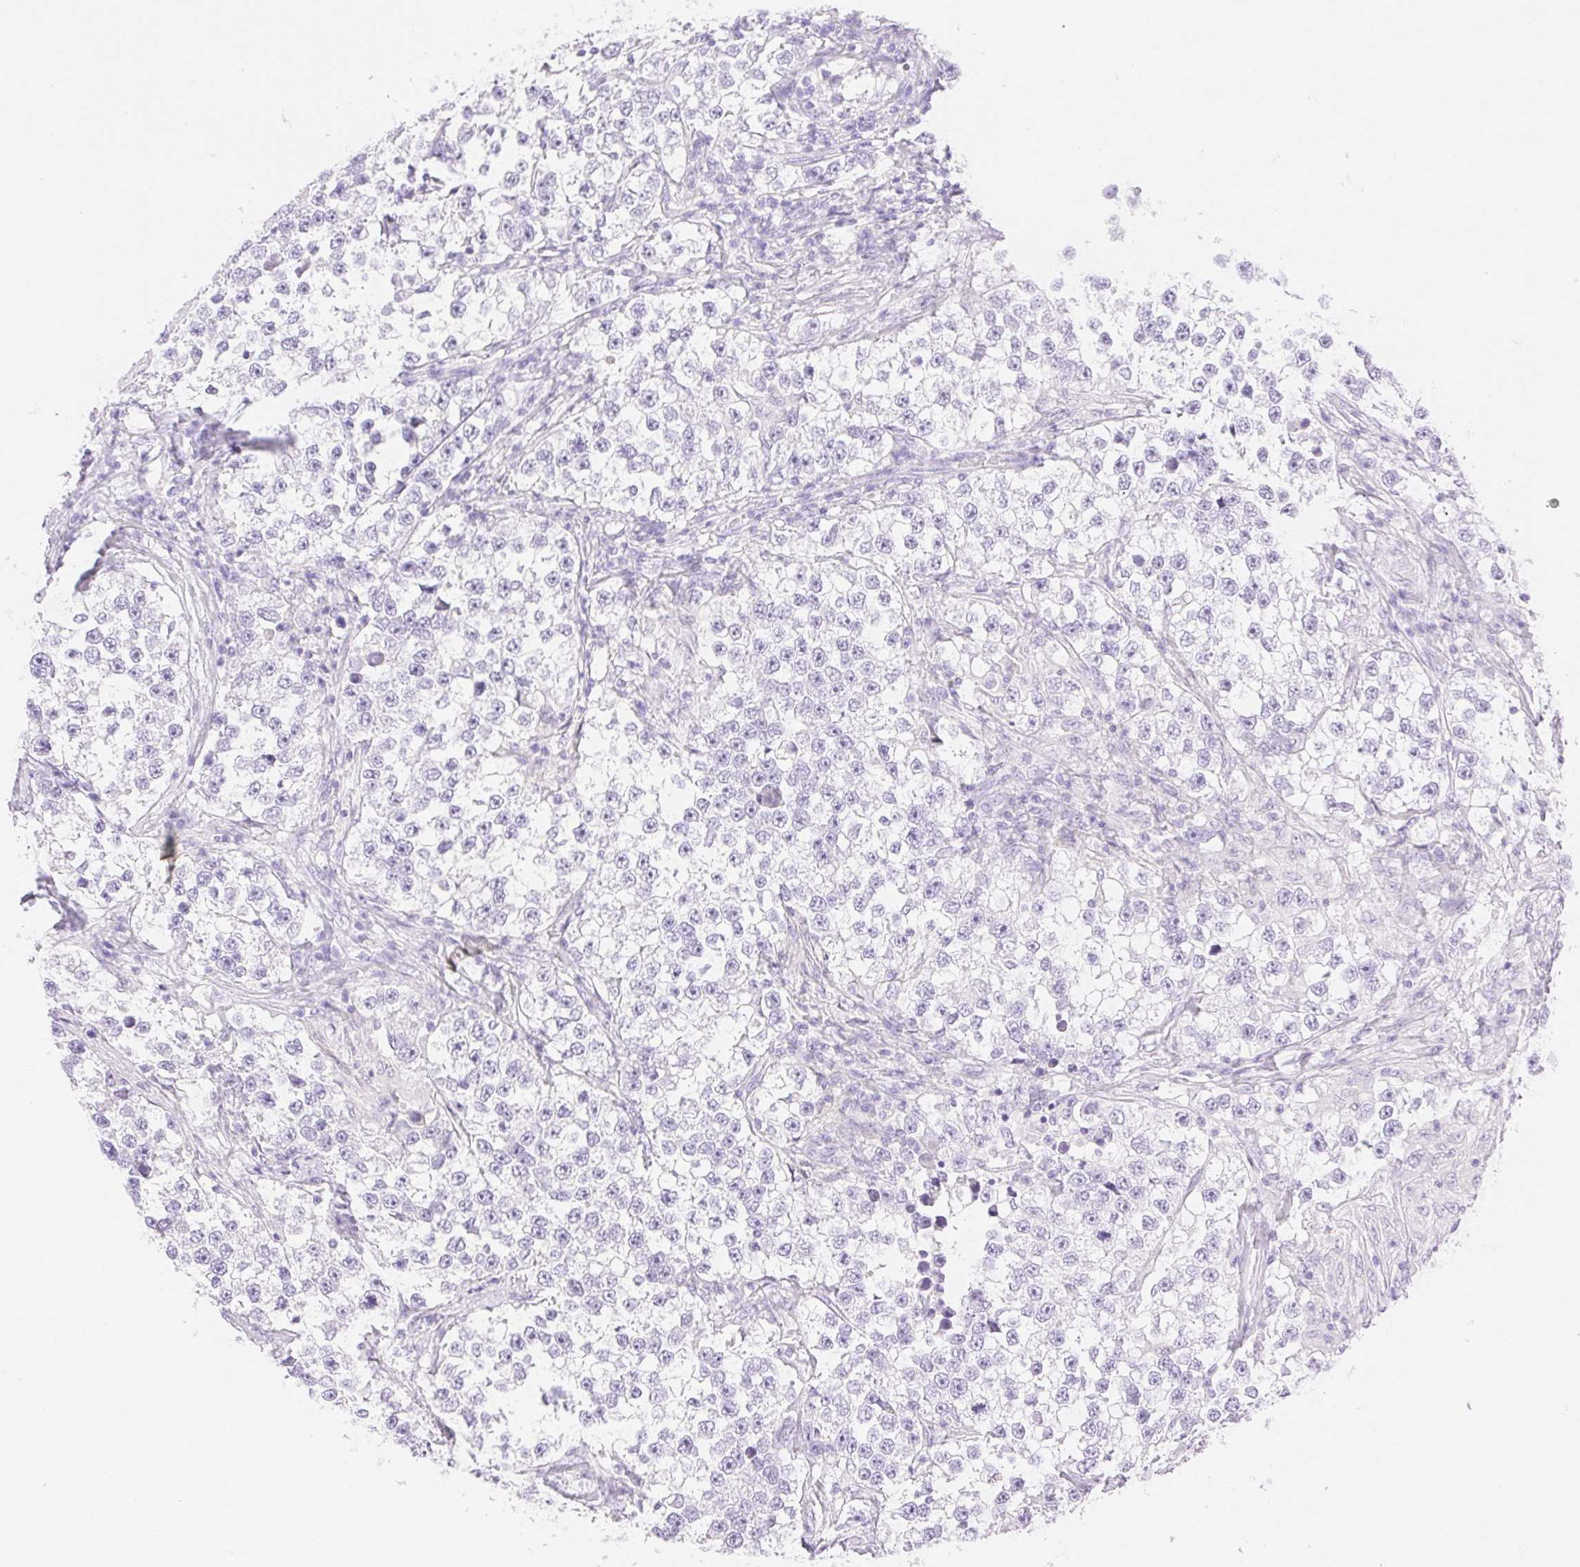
{"staining": {"intensity": "negative", "quantity": "none", "location": "none"}, "tissue": "testis cancer", "cell_type": "Tumor cells", "image_type": "cancer", "snomed": [{"axis": "morphology", "description": "Seminoma, NOS"}, {"axis": "topography", "description": "Testis"}], "caption": "Immunohistochemistry (IHC) micrograph of seminoma (testis) stained for a protein (brown), which shows no staining in tumor cells. (Stains: DAB (3,3'-diaminobenzidine) immunohistochemistry with hematoxylin counter stain, Microscopy: brightfield microscopy at high magnification).", "gene": "SPACA4", "patient": {"sex": "male", "age": 46}}